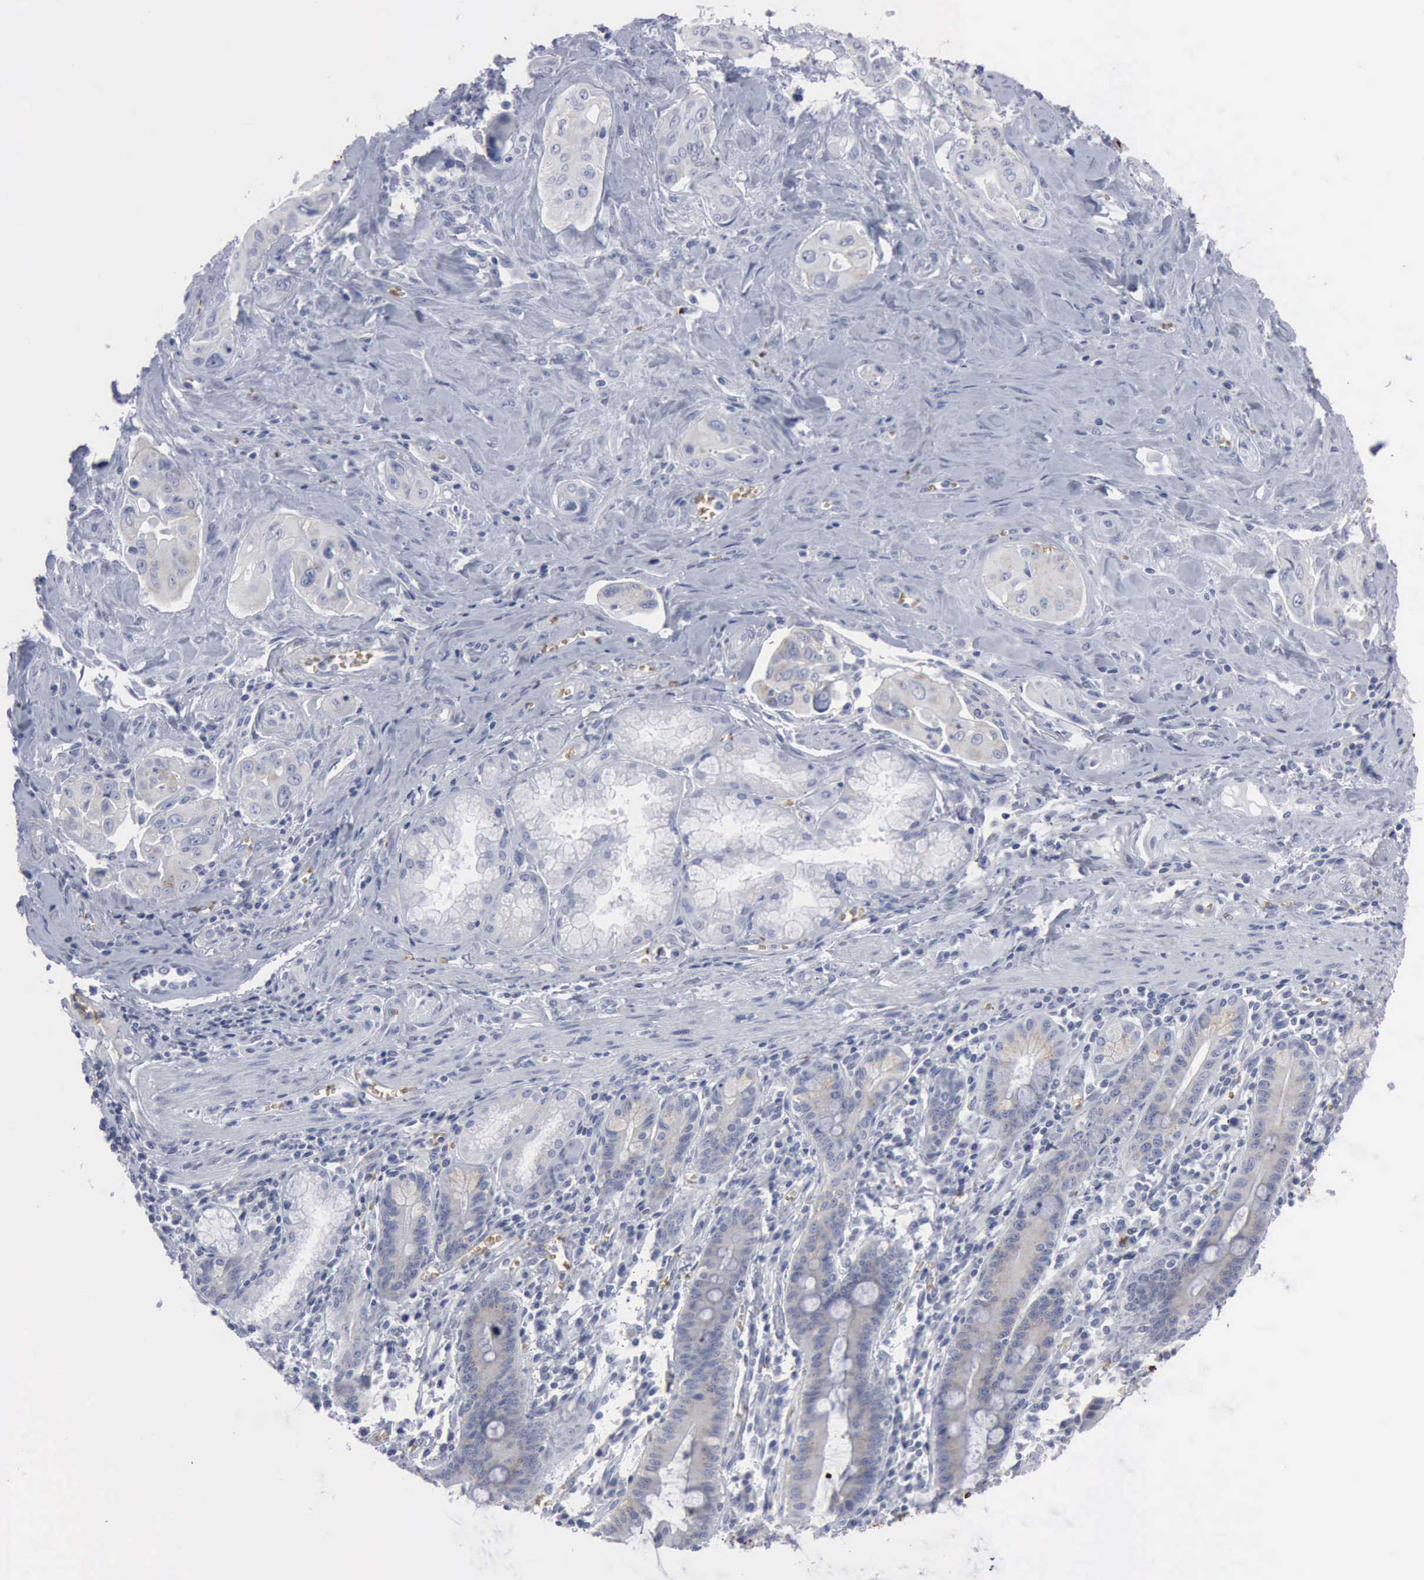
{"staining": {"intensity": "weak", "quantity": "<25%", "location": "cytoplasmic/membranous"}, "tissue": "pancreatic cancer", "cell_type": "Tumor cells", "image_type": "cancer", "snomed": [{"axis": "morphology", "description": "Adenocarcinoma, NOS"}, {"axis": "topography", "description": "Pancreas"}], "caption": "Protein analysis of pancreatic cancer shows no significant staining in tumor cells.", "gene": "TGFB1", "patient": {"sex": "male", "age": 77}}